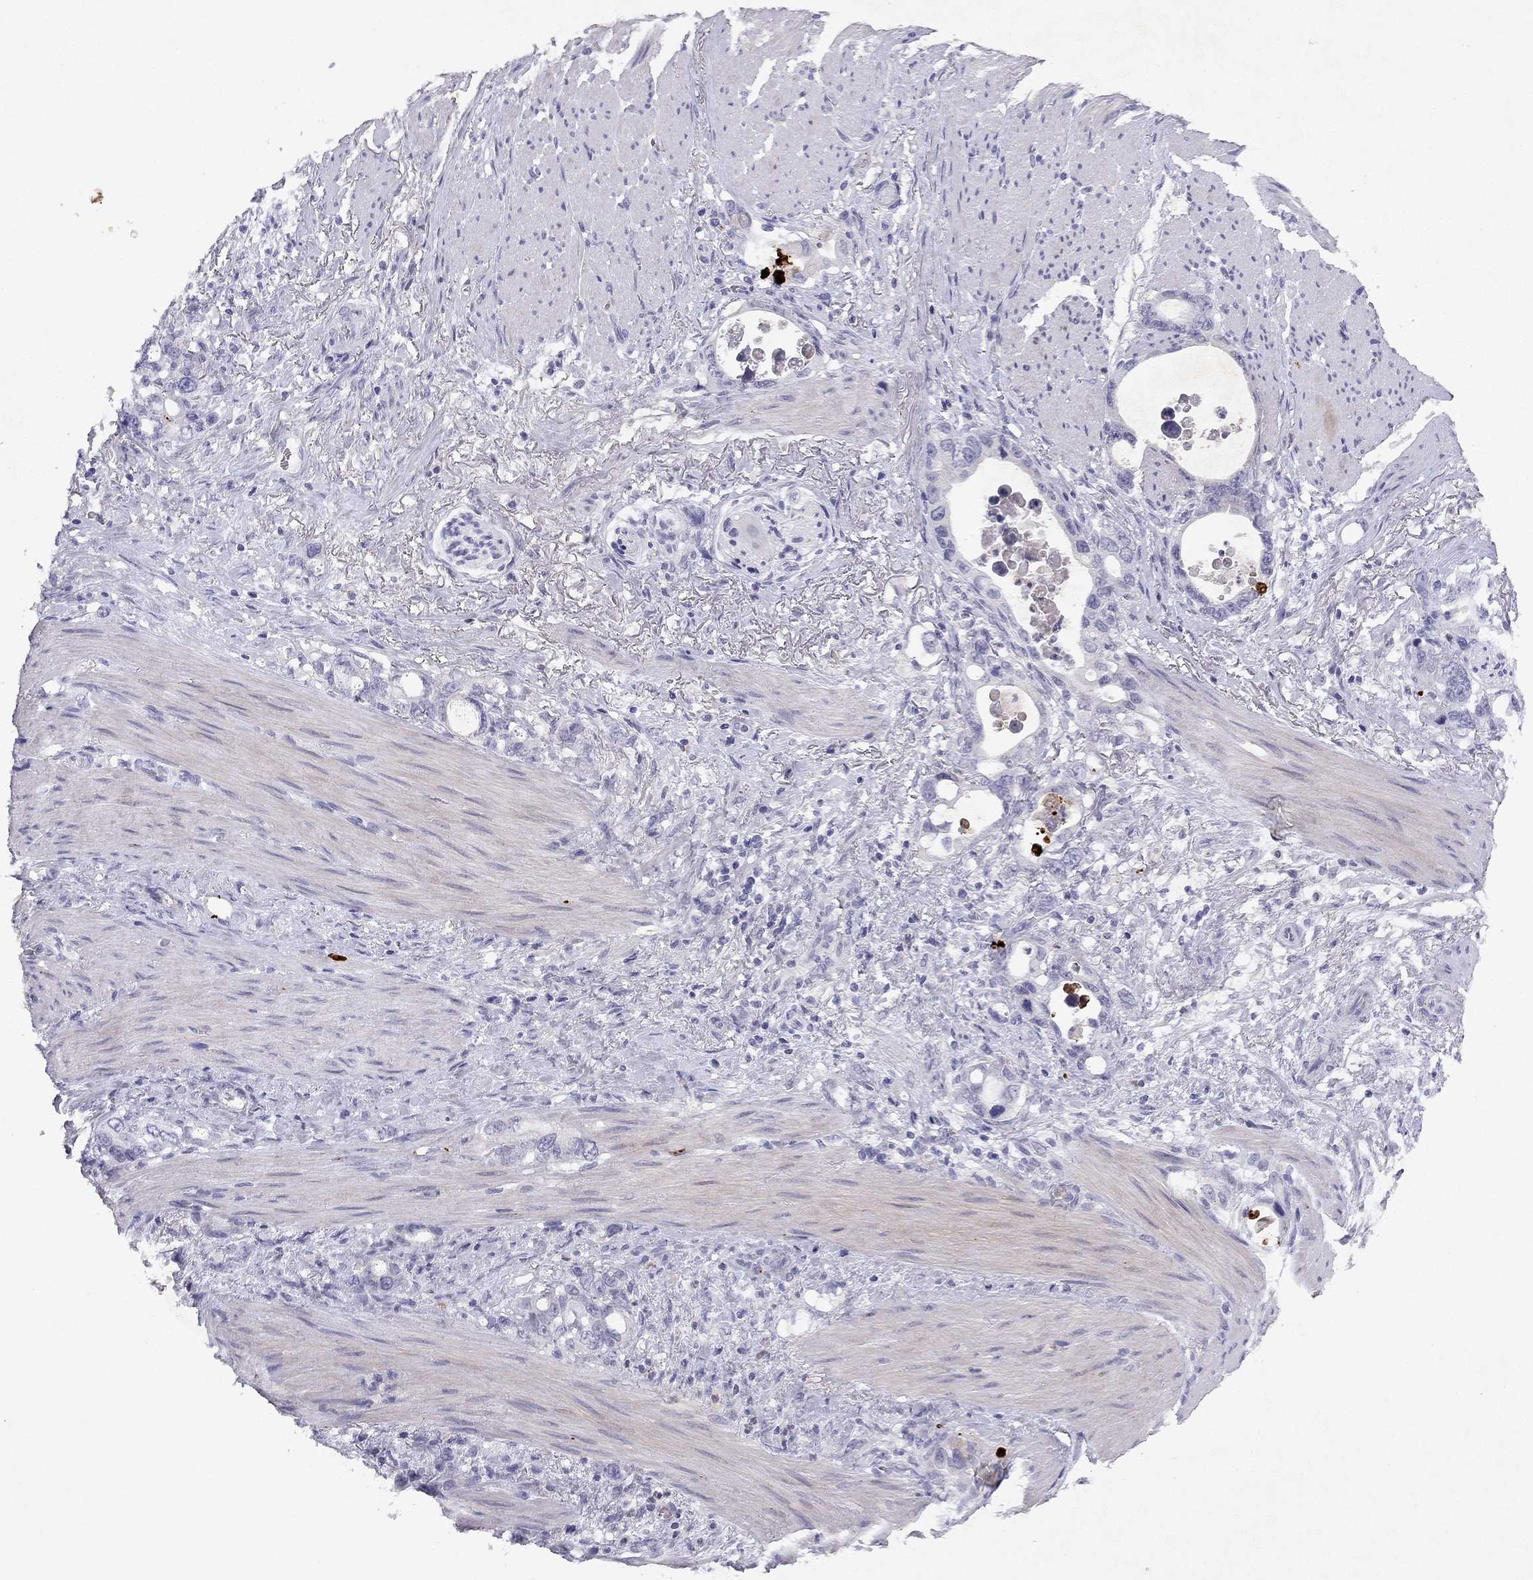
{"staining": {"intensity": "negative", "quantity": "none", "location": "none"}, "tissue": "stomach cancer", "cell_type": "Tumor cells", "image_type": "cancer", "snomed": [{"axis": "morphology", "description": "Adenocarcinoma, NOS"}, {"axis": "topography", "description": "Stomach, upper"}], "caption": "High power microscopy photomicrograph of an immunohistochemistry (IHC) histopathology image of stomach cancer (adenocarcinoma), revealing no significant positivity in tumor cells.", "gene": "SLC6A4", "patient": {"sex": "male", "age": 74}}